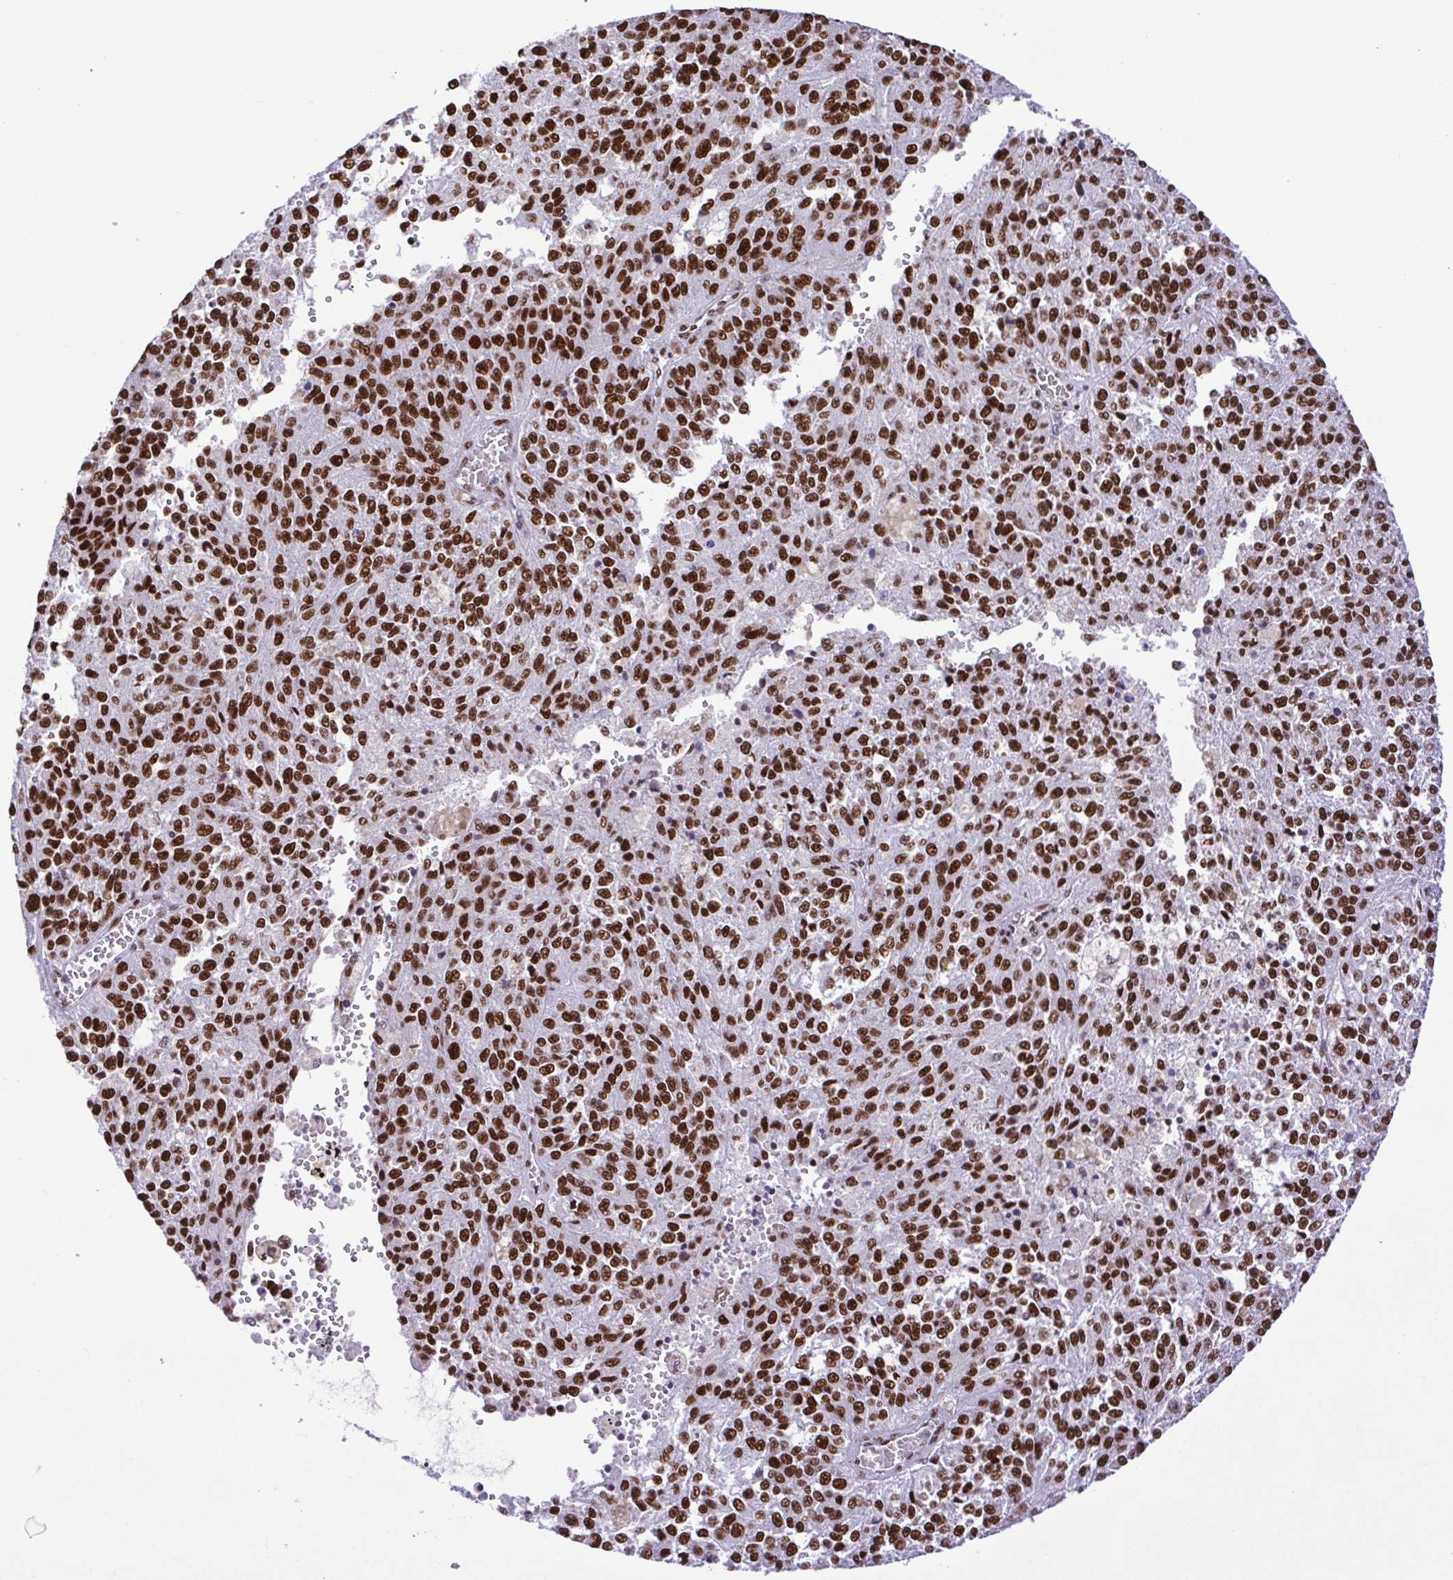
{"staining": {"intensity": "strong", "quantity": ">75%", "location": "nuclear"}, "tissue": "melanoma", "cell_type": "Tumor cells", "image_type": "cancer", "snomed": [{"axis": "morphology", "description": "Malignant melanoma, Metastatic site"}, {"axis": "topography", "description": "Lymph node"}], "caption": "Melanoma stained for a protein (brown) demonstrates strong nuclear positive staining in about >75% of tumor cells.", "gene": "TRIM28", "patient": {"sex": "female", "age": 64}}